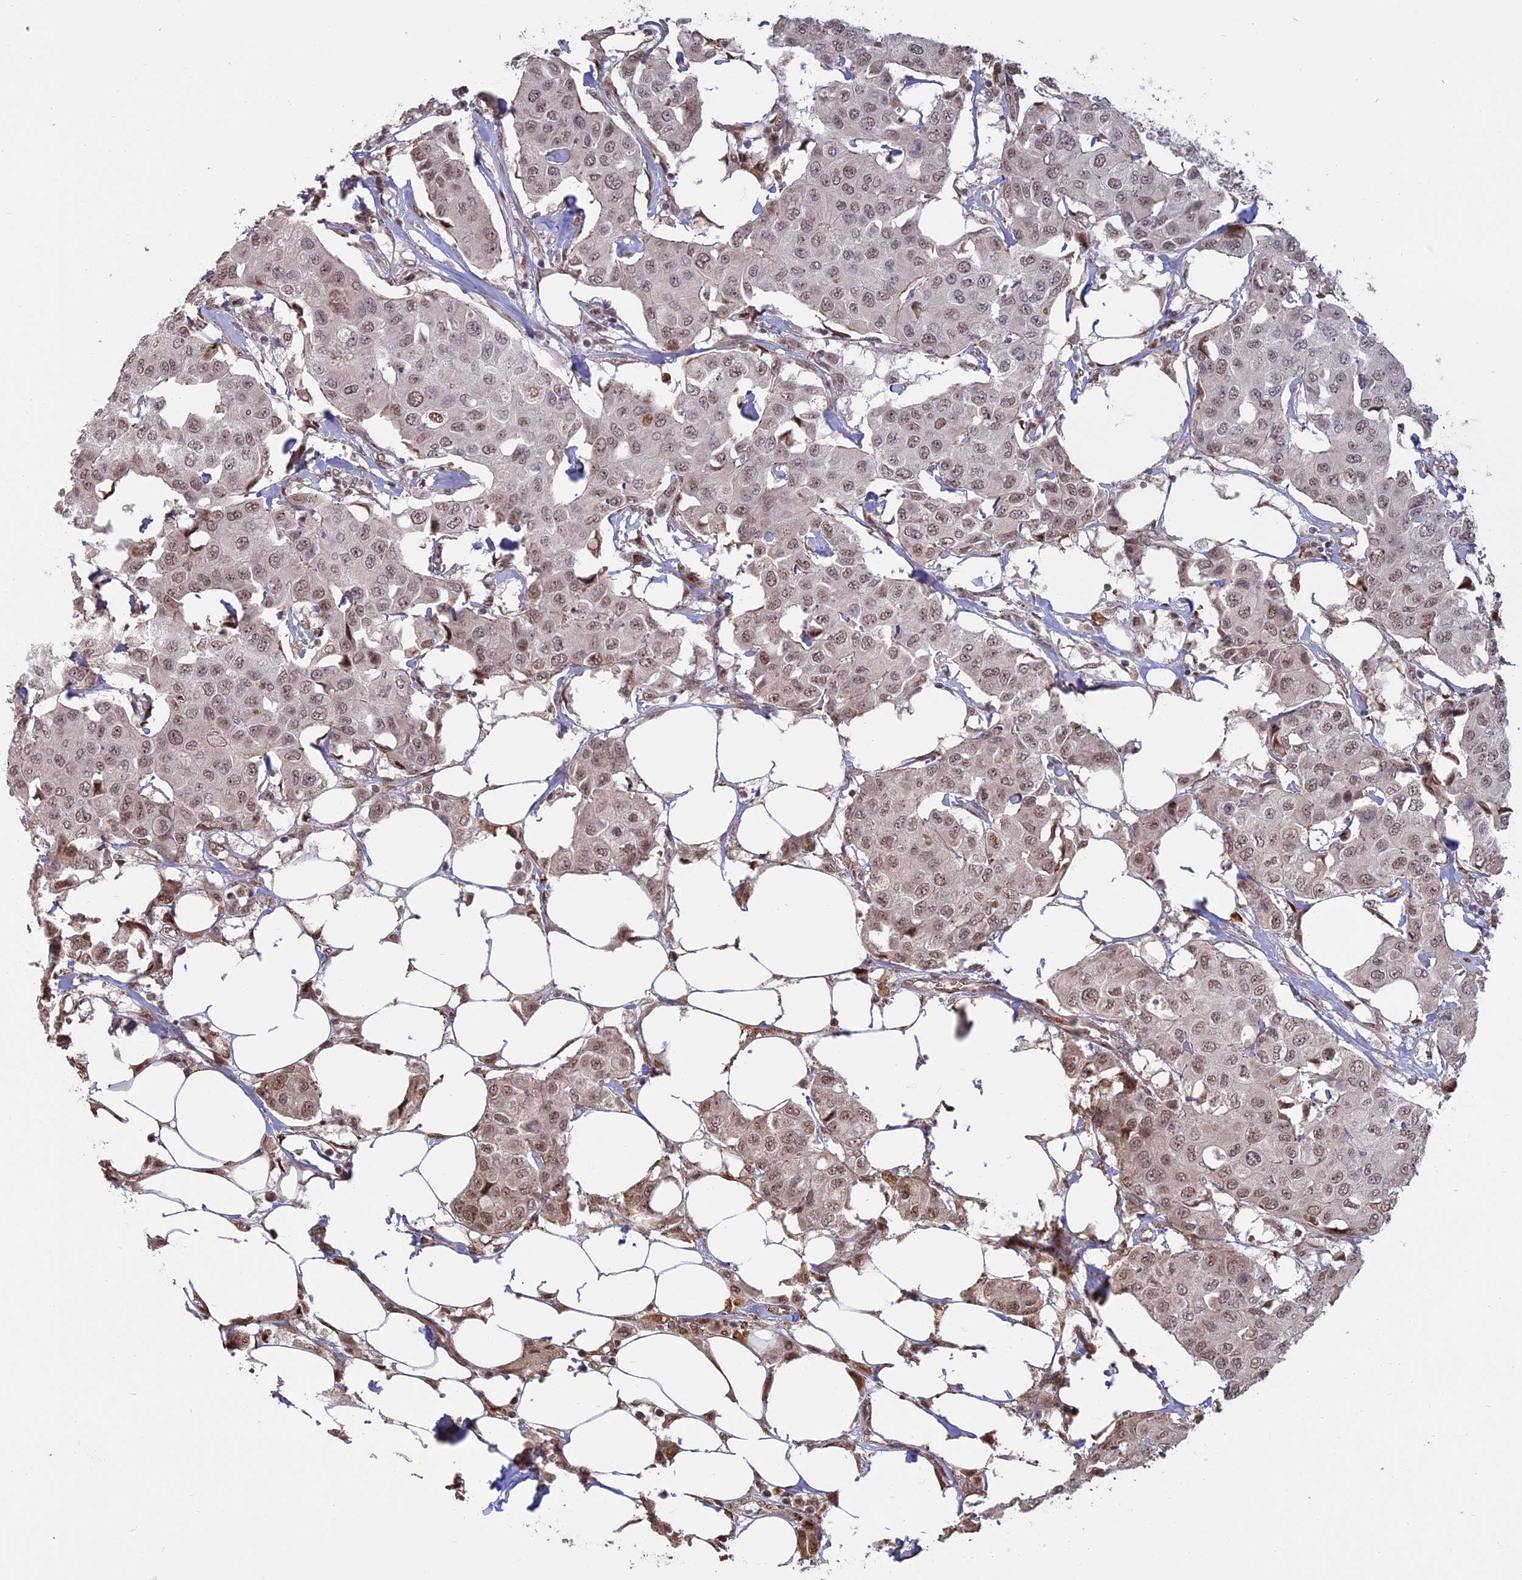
{"staining": {"intensity": "weak", "quantity": ">75%", "location": "nuclear"}, "tissue": "breast cancer", "cell_type": "Tumor cells", "image_type": "cancer", "snomed": [{"axis": "morphology", "description": "Duct carcinoma"}, {"axis": "topography", "description": "Breast"}], "caption": "The histopathology image shows a brown stain indicating the presence of a protein in the nuclear of tumor cells in breast cancer.", "gene": "MFAP1", "patient": {"sex": "female", "age": 80}}